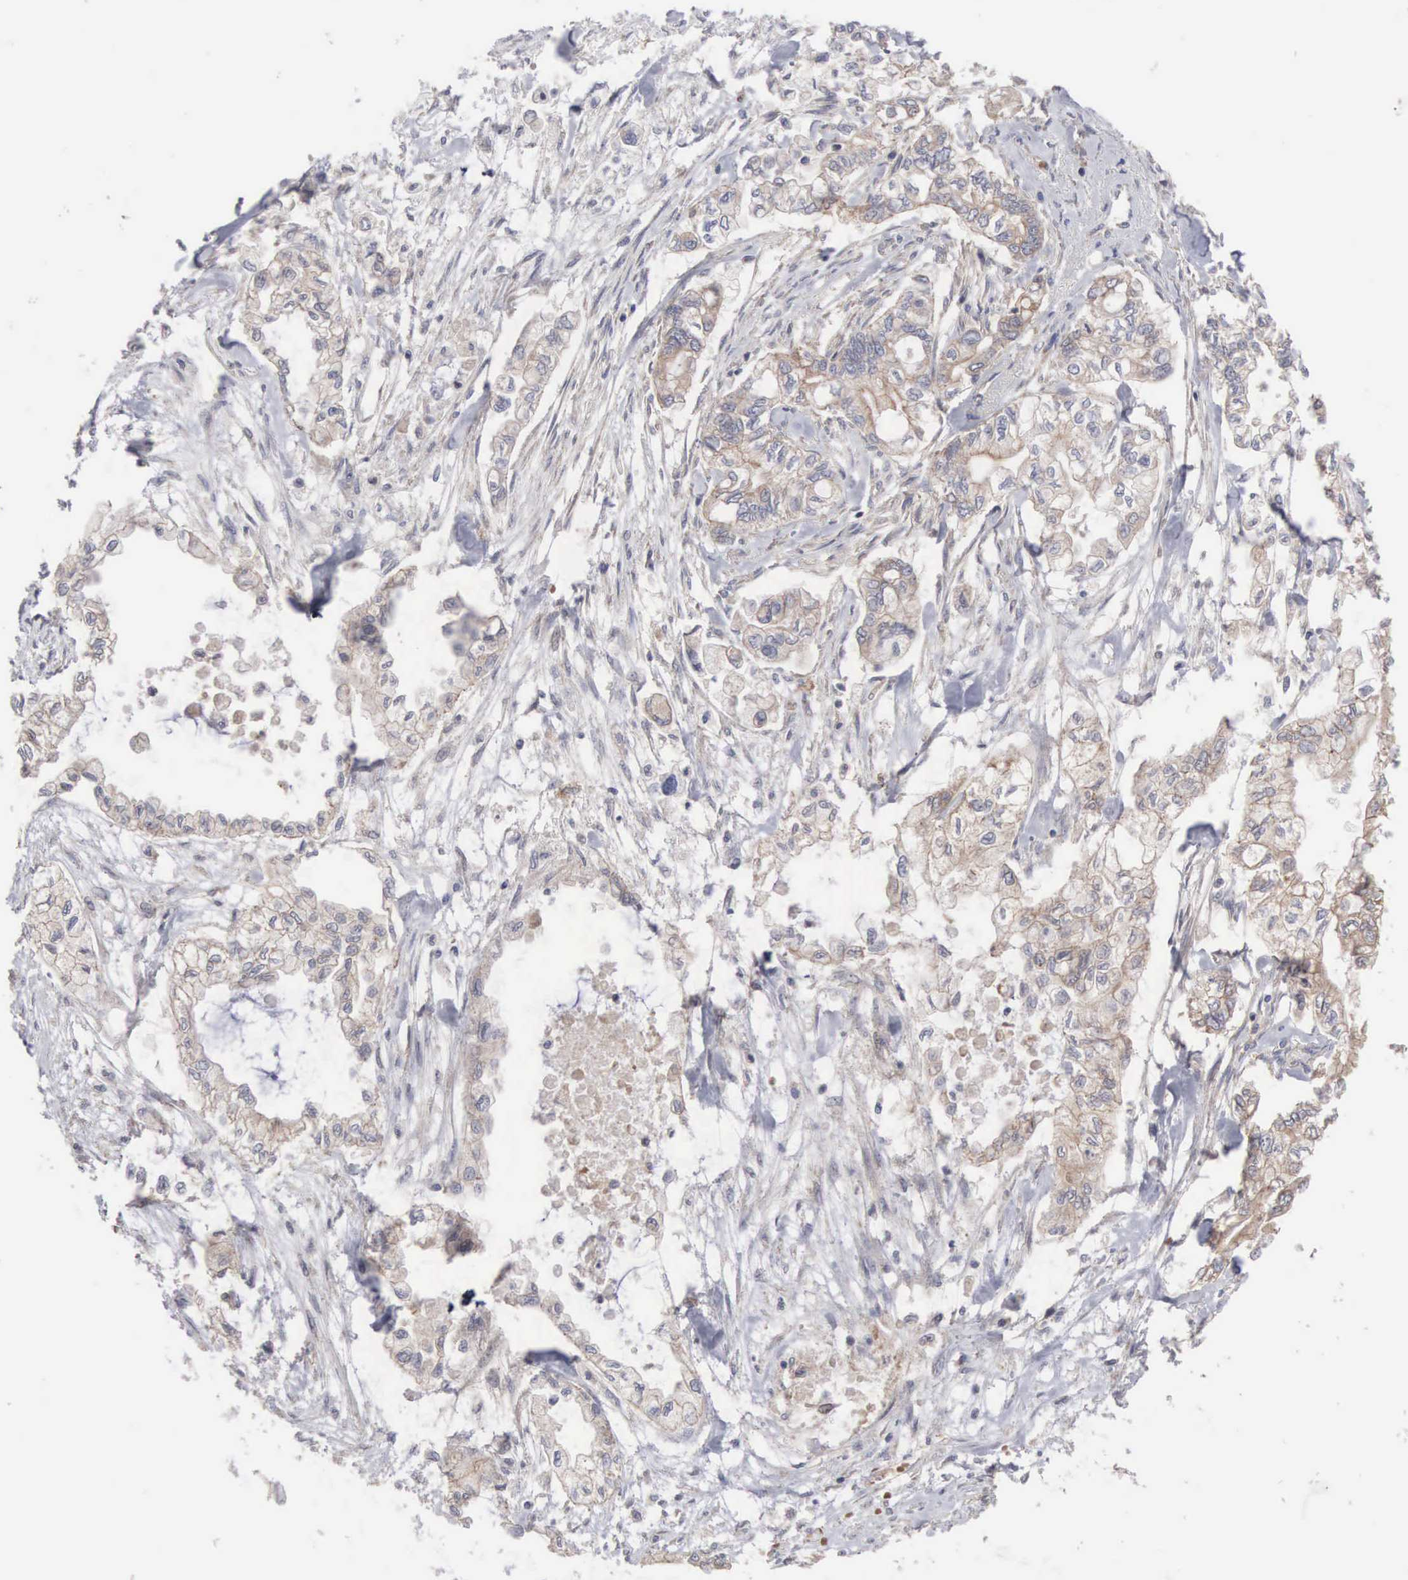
{"staining": {"intensity": "strong", "quantity": ">75%", "location": "cytoplasmic/membranous"}, "tissue": "pancreatic cancer", "cell_type": "Tumor cells", "image_type": "cancer", "snomed": [{"axis": "morphology", "description": "Adenocarcinoma, NOS"}, {"axis": "topography", "description": "Pancreas"}], "caption": "Immunohistochemistry (IHC) histopathology image of neoplastic tissue: human adenocarcinoma (pancreatic) stained using immunohistochemistry shows high levels of strong protein expression localized specifically in the cytoplasmic/membranous of tumor cells, appearing as a cytoplasmic/membranous brown color.", "gene": "INF2", "patient": {"sex": "male", "age": 79}}